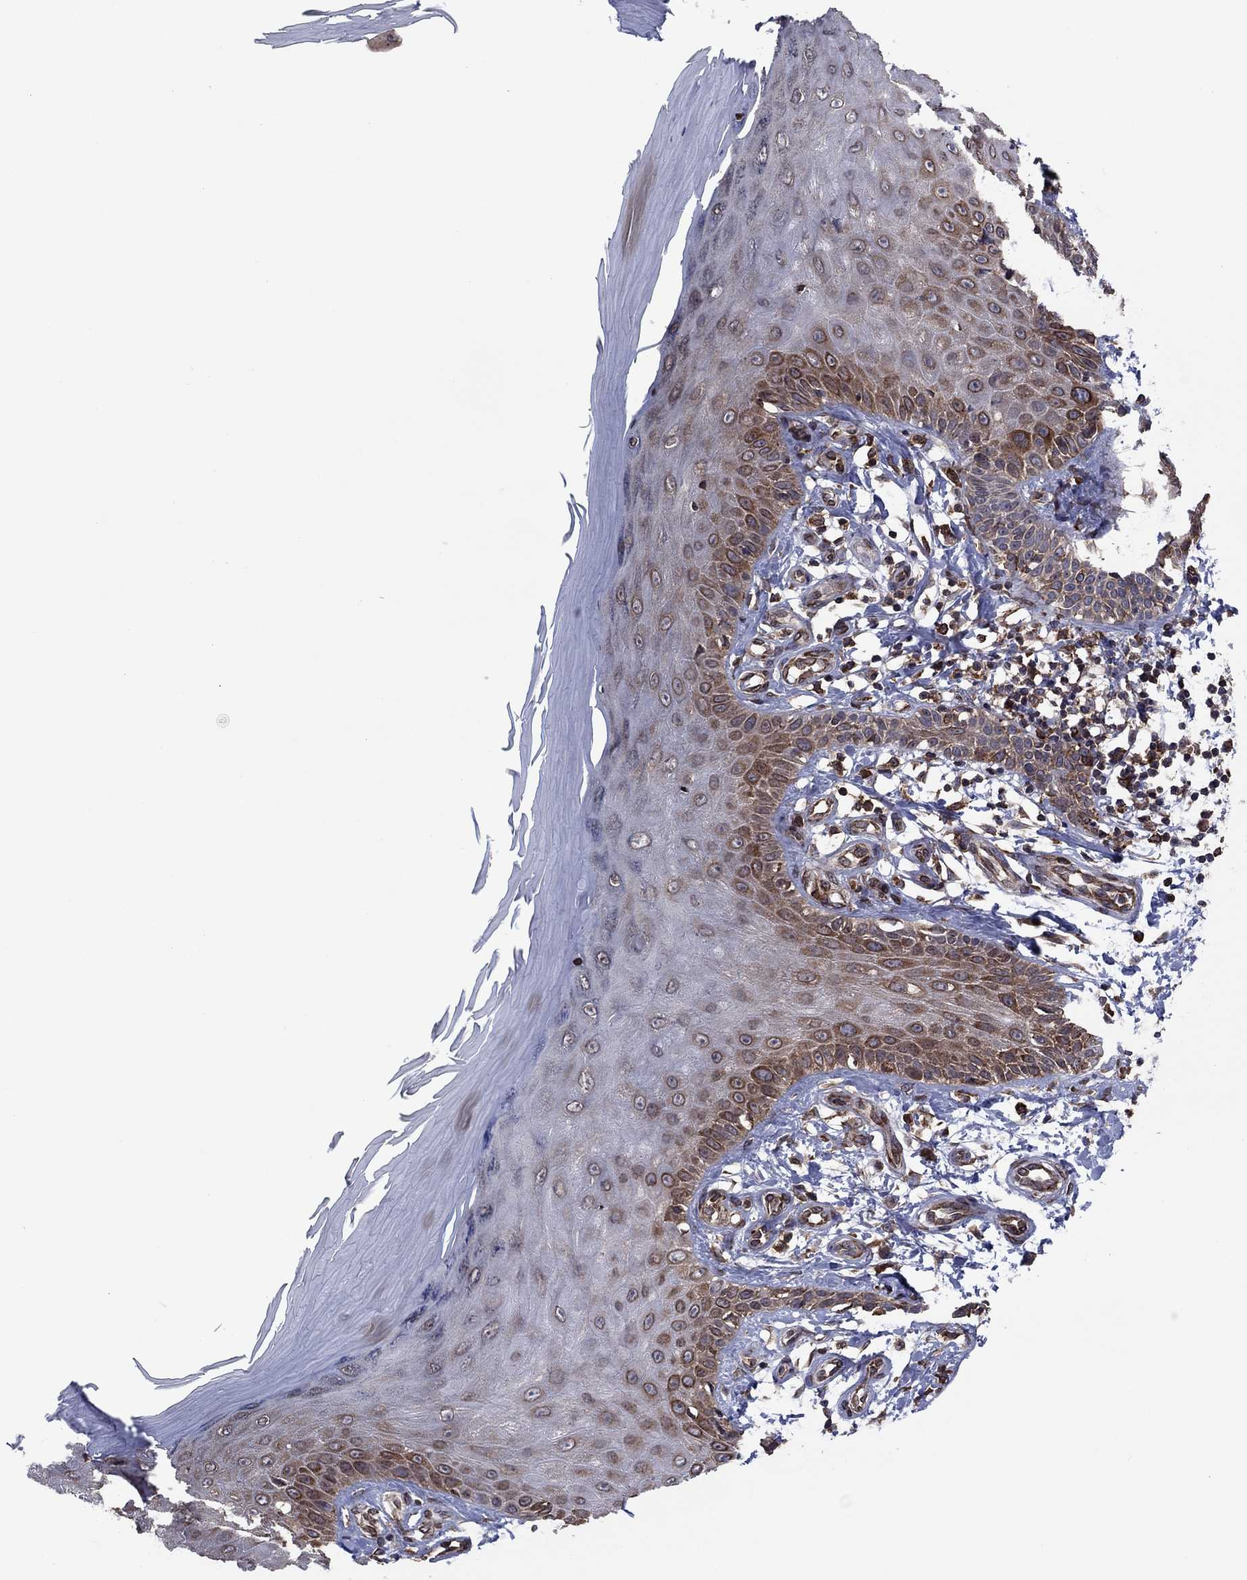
{"staining": {"intensity": "negative", "quantity": "none", "location": "none"}, "tissue": "skin", "cell_type": "Fibroblasts", "image_type": "normal", "snomed": [{"axis": "morphology", "description": "Normal tissue, NOS"}, {"axis": "morphology", "description": "Inflammation, NOS"}, {"axis": "morphology", "description": "Fibrosis, NOS"}, {"axis": "topography", "description": "Skin"}], "caption": "This is a image of immunohistochemistry staining of unremarkable skin, which shows no positivity in fibroblasts.", "gene": "YBX1", "patient": {"sex": "male", "age": 71}}